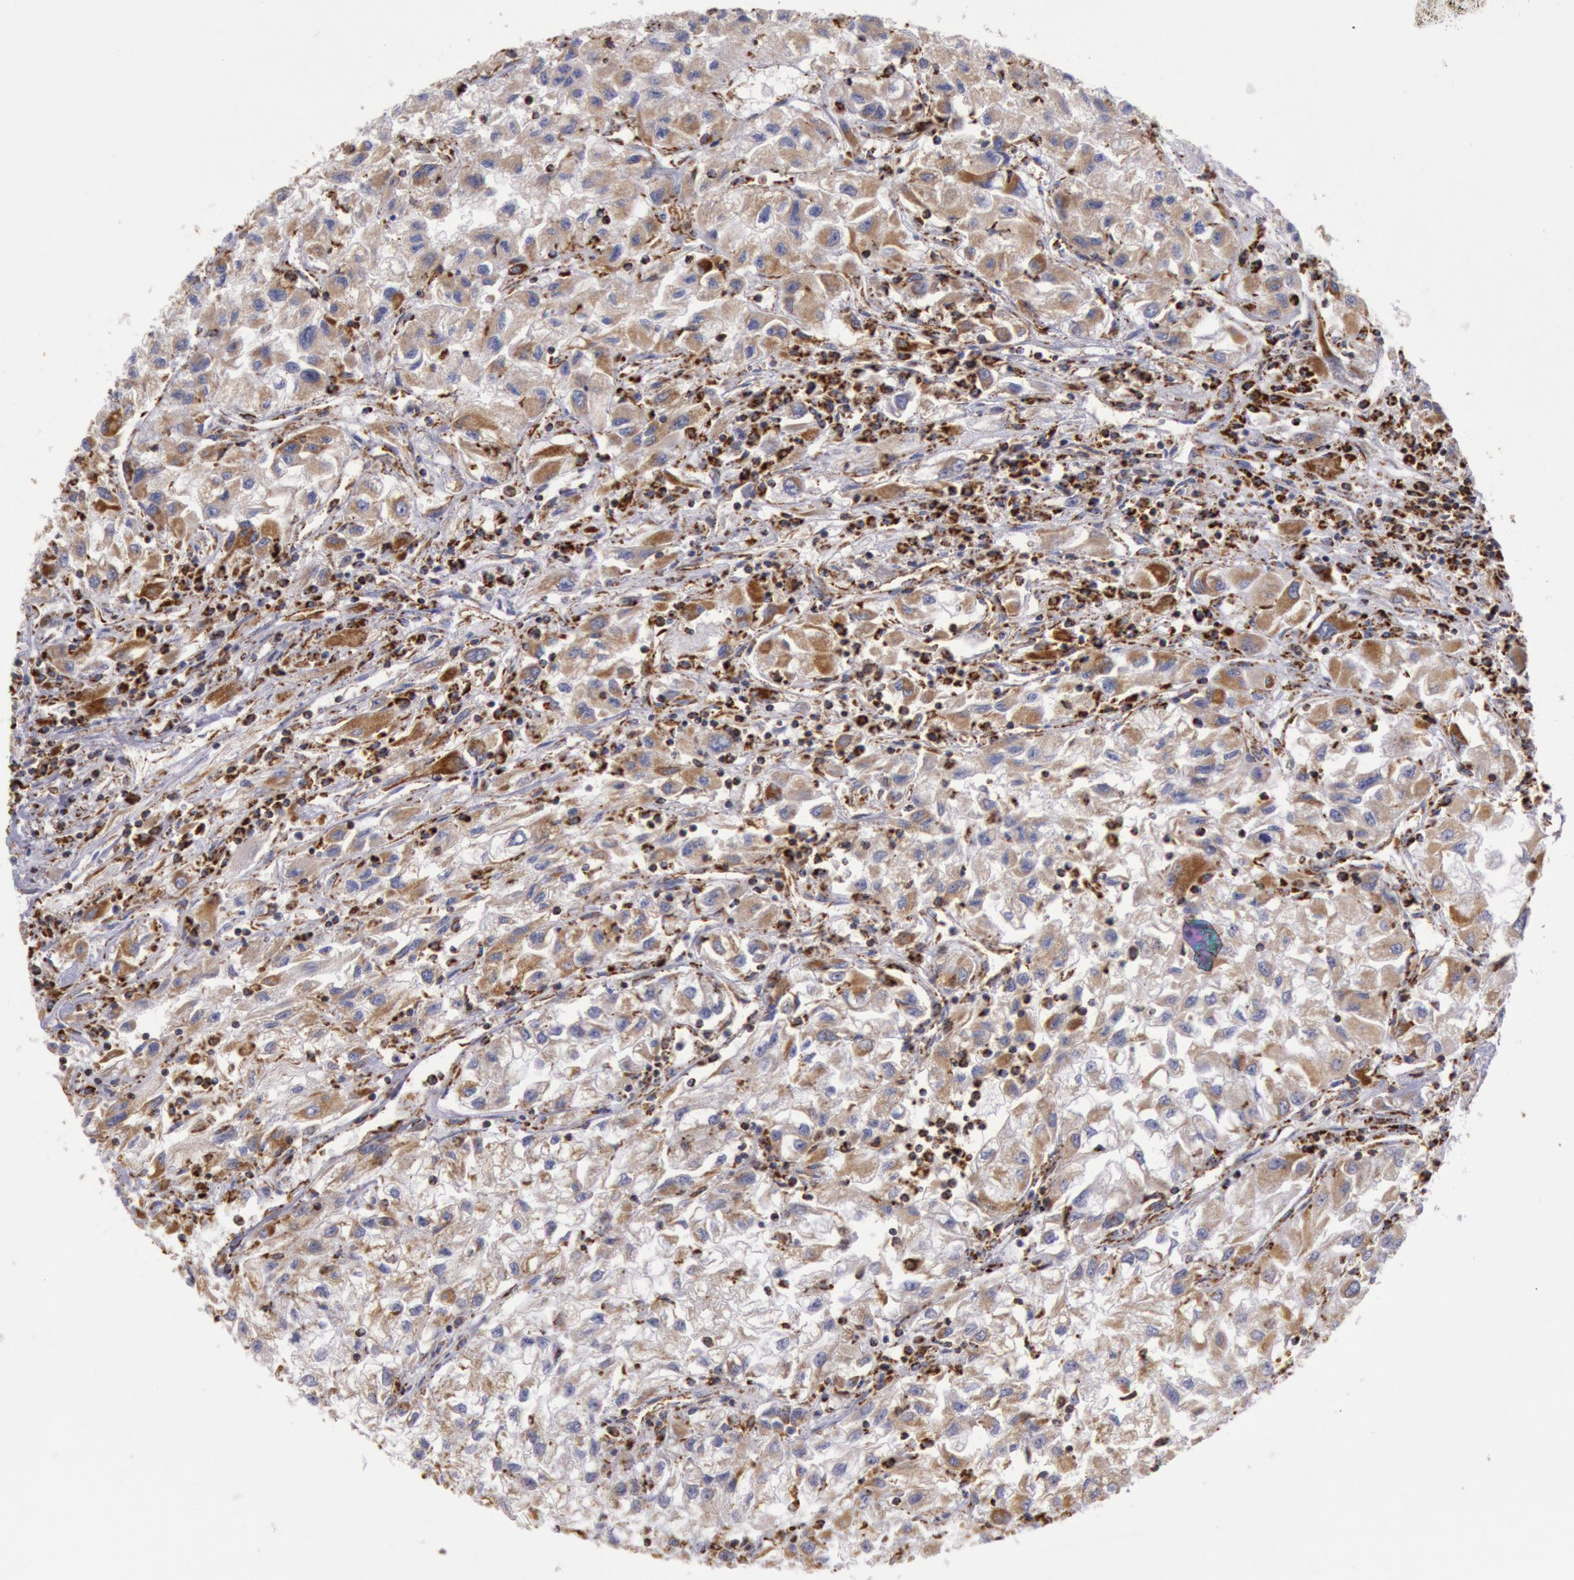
{"staining": {"intensity": "moderate", "quantity": "25%-75%", "location": "cytoplasmic/membranous"}, "tissue": "renal cancer", "cell_type": "Tumor cells", "image_type": "cancer", "snomed": [{"axis": "morphology", "description": "Adenocarcinoma, NOS"}, {"axis": "topography", "description": "Kidney"}], "caption": "IHC image of human renal adenocarcinoma stained for a protein (brown), which exhibits medium levels of moderate cytoplasmic/membranous expression in about 25%-75% of tumor cells.", "gene": "CYC1", "patient": {"sex": "male", "age": 59}}